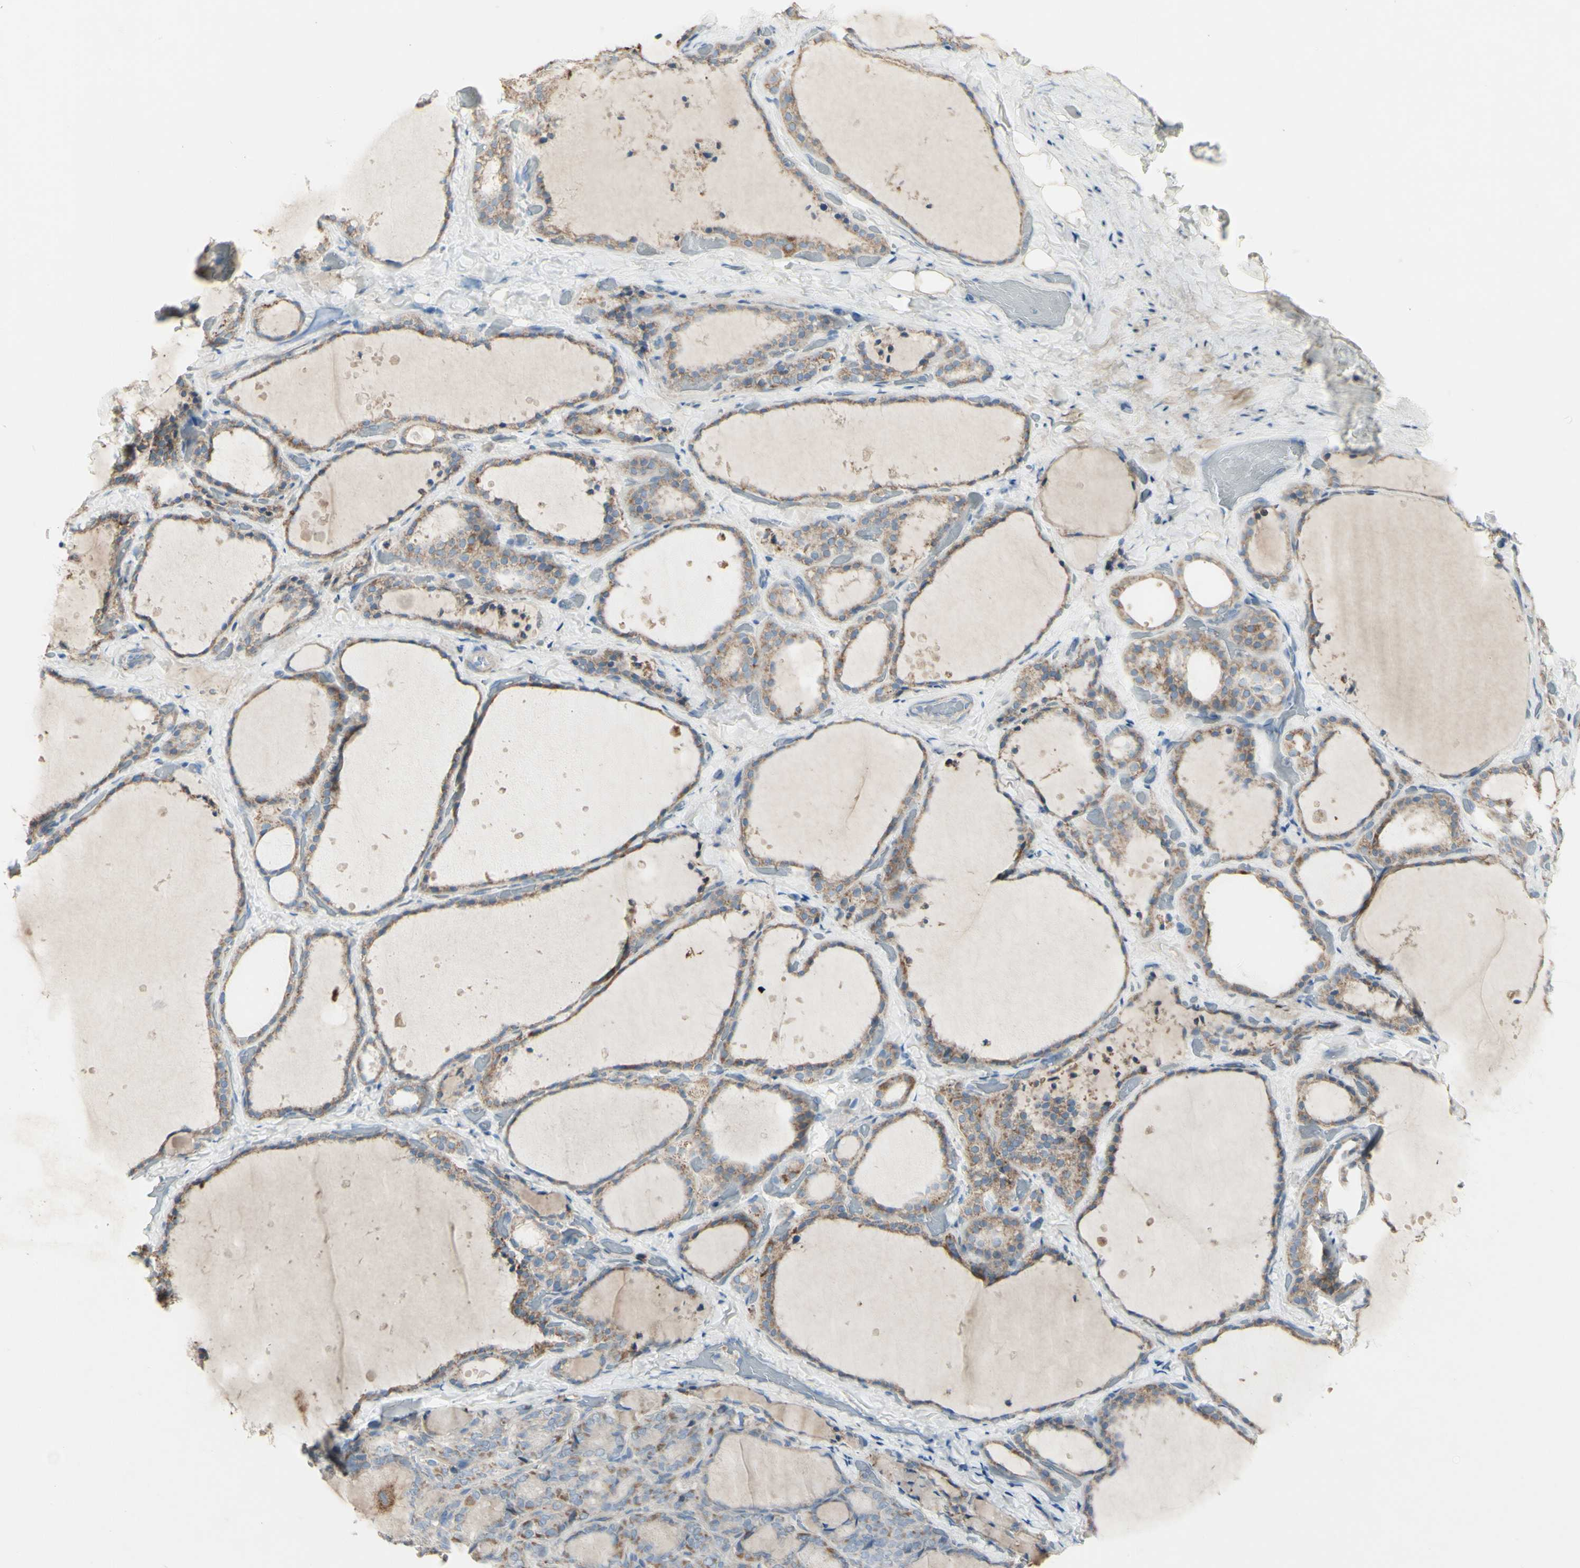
{"staining": {"intensity": "moderate", "quantity": ">75%", "location": "cytoplasmic/membranous"}, "tissue": "thyroid gland", "cell_type": "Glandular cells", "image_type": "normal", "snomed": [{"axis": "morphology", "description": "Normal tissue, NOS"}, {"axis": "topography", "description": "Thyroid gland"}], "caption": "Immunohistochemical staining of benign thyroid gland exhibits medium levels of moderate cytoplasmic/membranous positivity in approximately >75% of glandular cells. (IHC, brightfield microscopy, high magnification).", "gene": "CNTNAP1", "patient": {"sex": "female", "age": 44}}